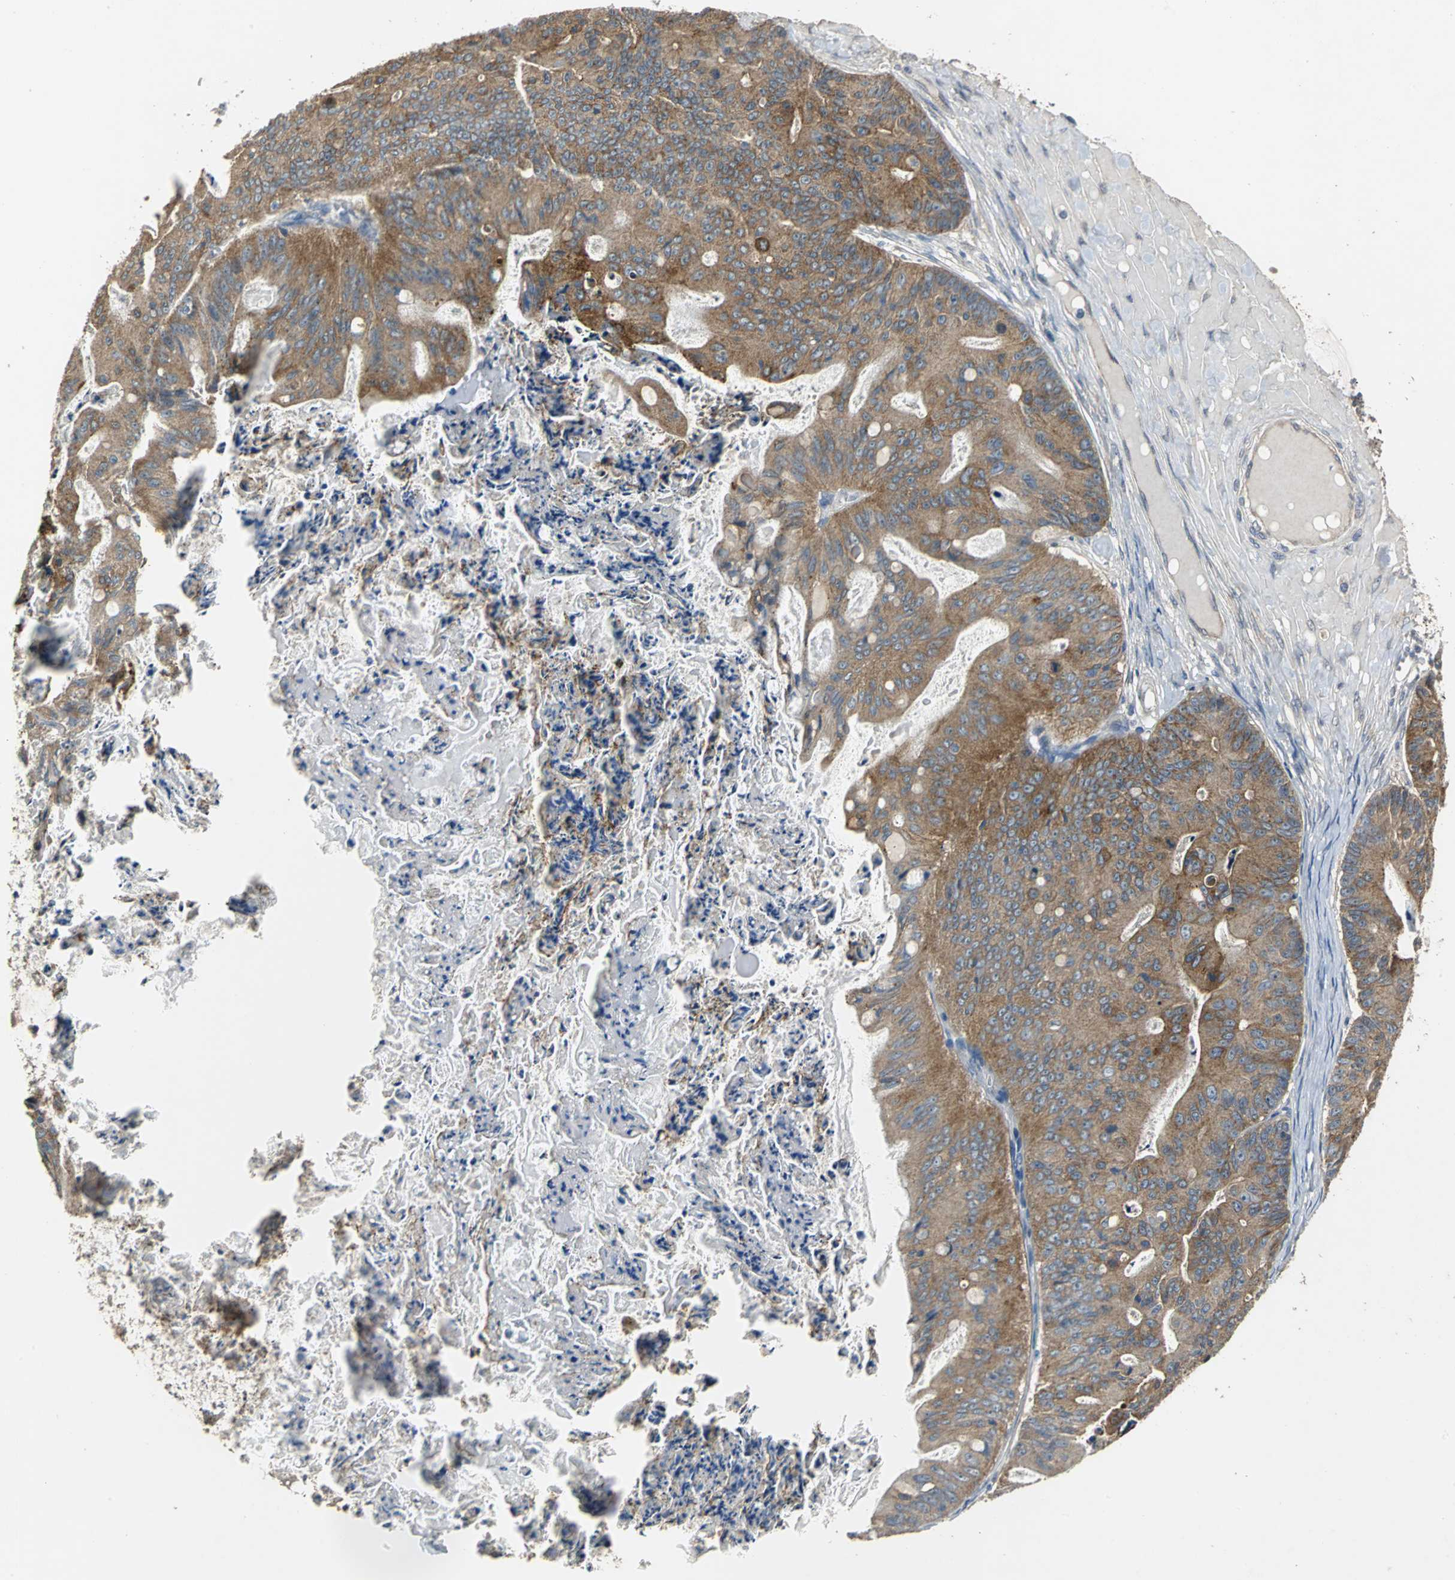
{"staining": {"intensity": "strong", "quantity": ">75%", "location": "cytoplasmic/membranous"}, "tissue": "ovarian cancer", "cell_type": "Tumor cells", "image_type": "cancer", "snomed": [{"axis": "morphology", "description": "Cystadenocarcinoma, mucinous, NOS"}, {"axis": "topography", "description": "Ovary"}], "caption": "Protein staining shows strong cytoplasmic/membranous staining in about >75% of tumor cells in ovarian mucinous cystadenocarcinoma. The staining is performed using DAB (3,3'-diaminobenzidine) brown chromogen to label protein expression. The nuclei are counter-stained blue using hematoxylin.", "gene": "OCLN", "patient": {"sex": "female", "age": 36}}